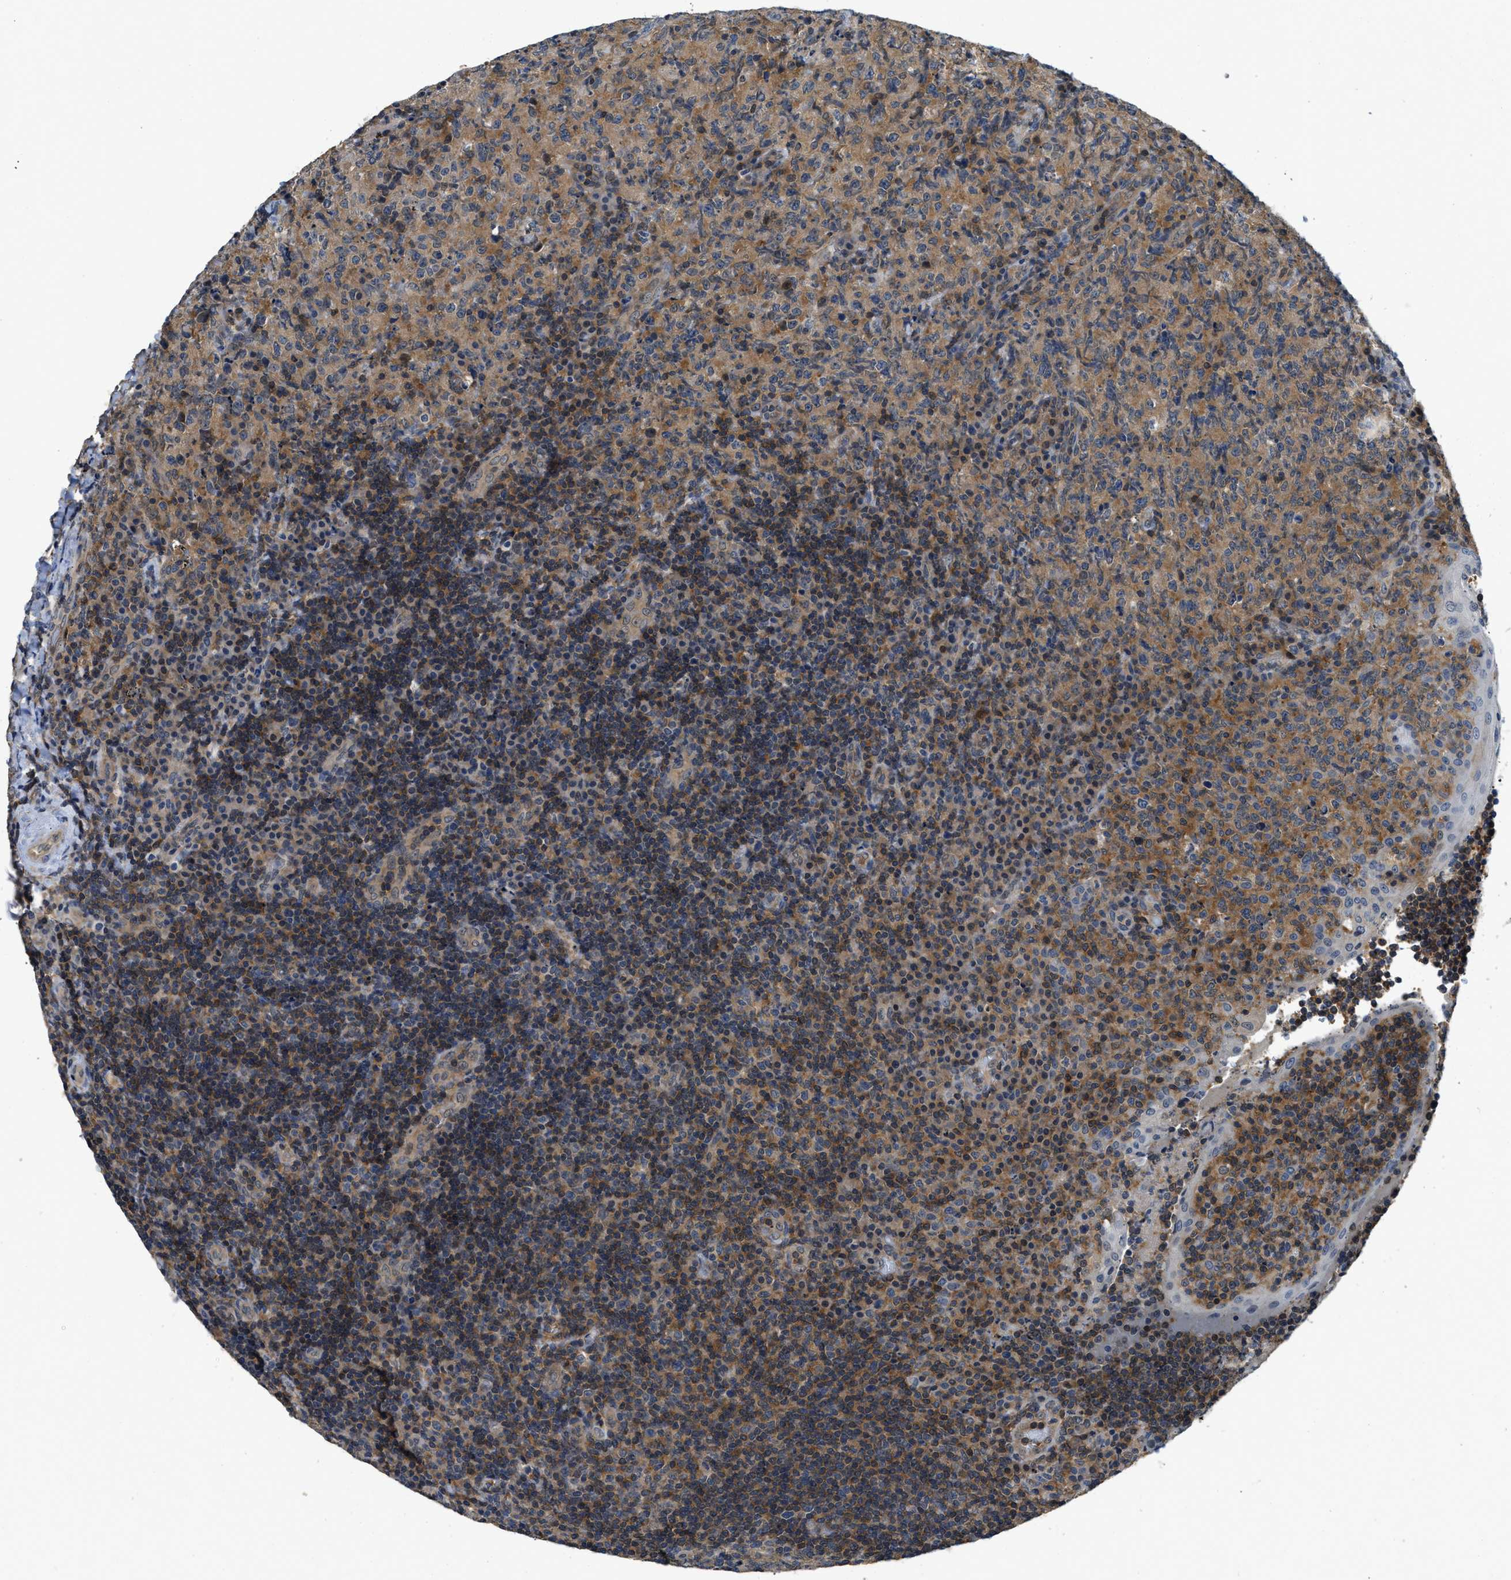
{"staining": {"intensity": "moderate", "quantity": ">75%", "location": "cytoplasmic/membranous"}, "tissue": "lymphoma", "cell_type": "Tumor cells", "image_type": "cancer", "snomed": [{"axis": "morphology", "description": "Malignant lymphoma, non-Hodgkin's type, High grade"}, {"axis": "topography", "description": "Tonsil"}], "caption": "Tumor cells show medium levels of moderate cytoplasmic/membranous positivity in approximately >75% of cells in human lymphoma.", "gene": "TES", "patient": {"sex": "female", "age": 36}}